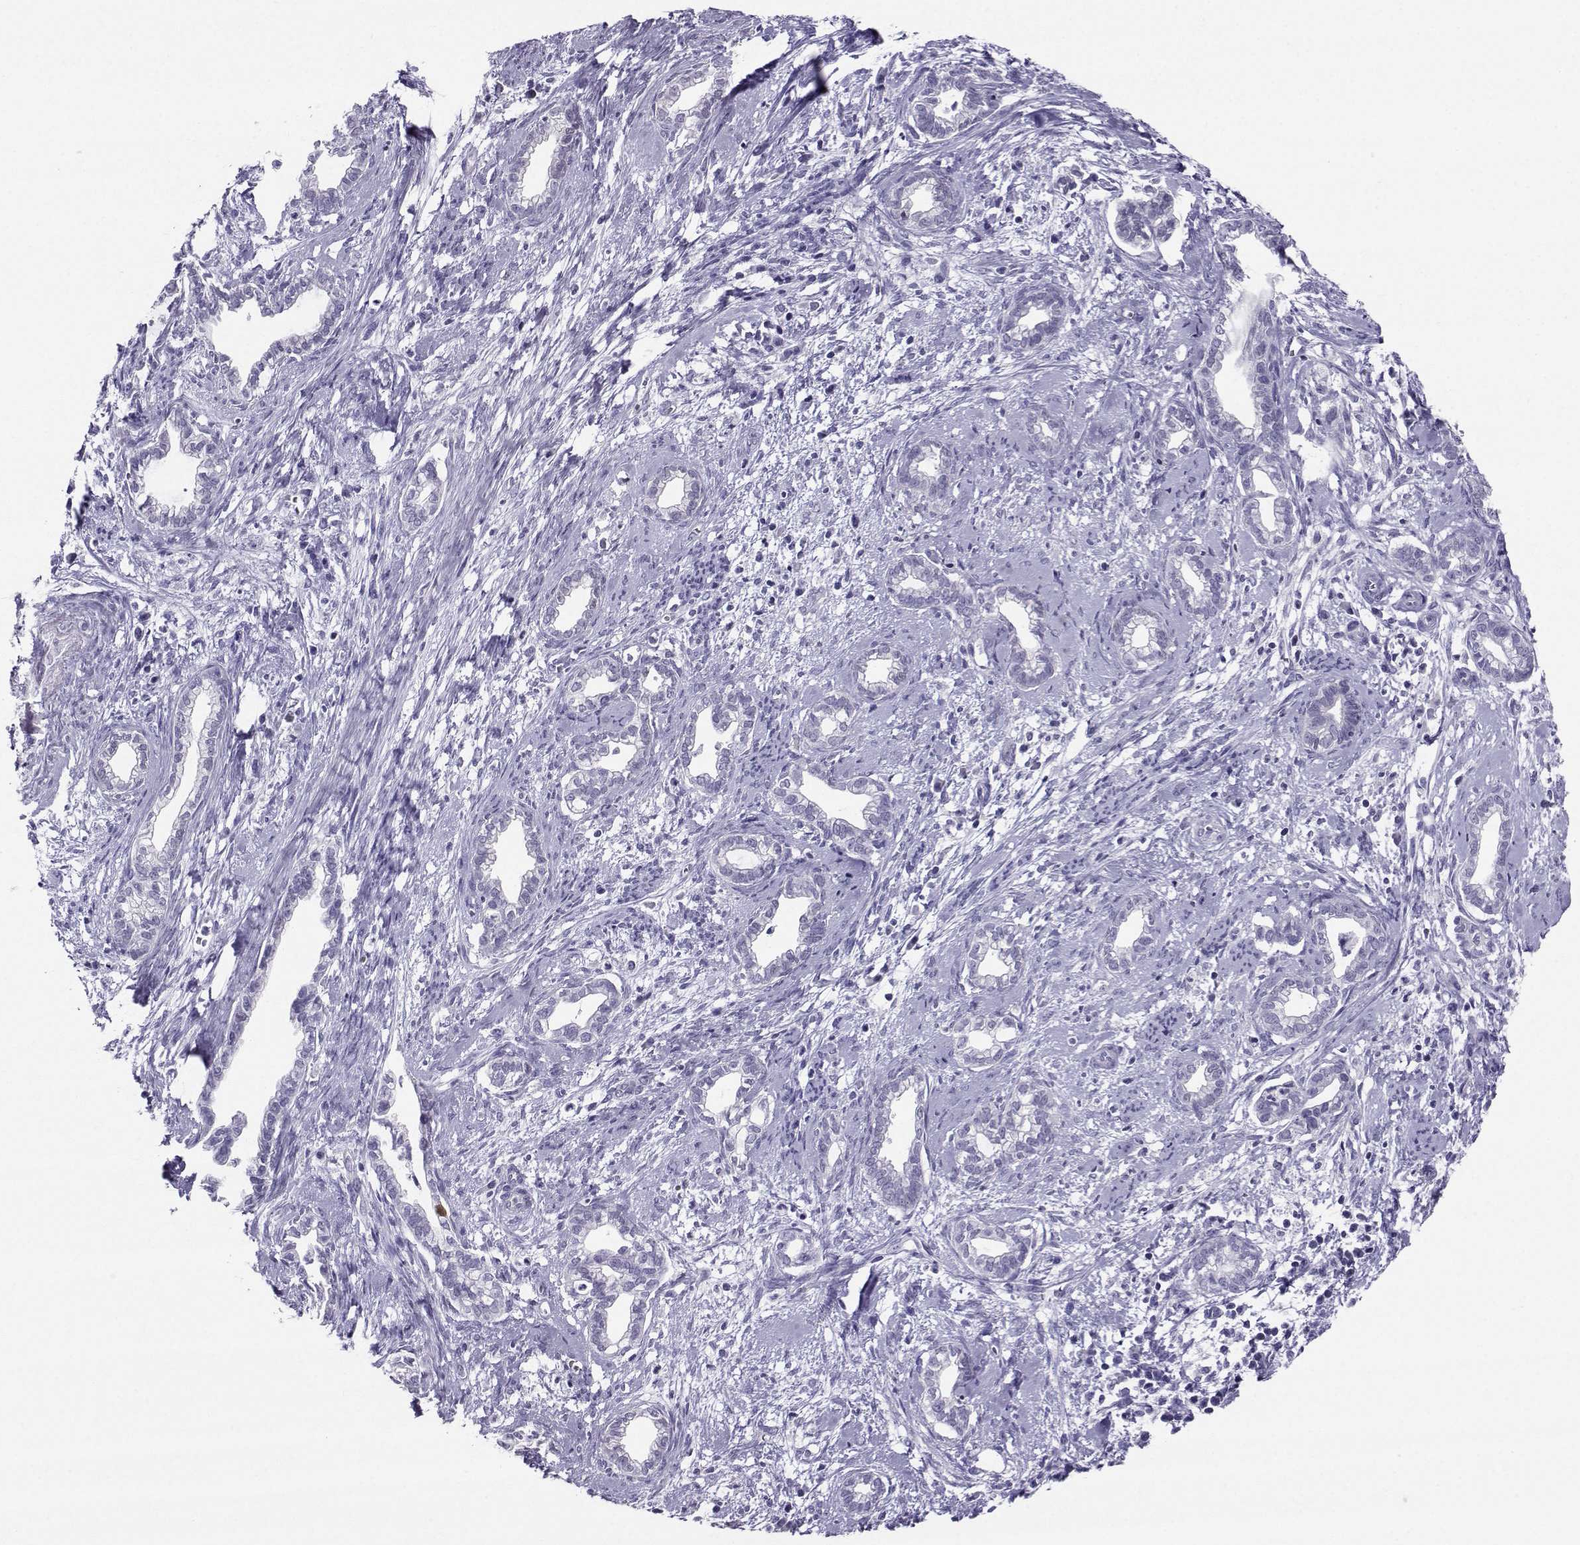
{"staining": {"intensity": "negative", "quantity": "none", "location": "none"}, "tissue": "cervical cancer", "cell_type": "Tumor cells", "image_type": "cancer", "snomed": [{"axis": "morphology", "description": "Adenocarcinoma, NOS"}, {"axis": "topography", "description": "Cervix"}], "caption": "An immunohistochemistry micrograph of adenocarcinoma (cervical) is shown. There is no staining in tumor cells of adenocarcinoma (cervical).", "gene": "PGK1", "patient": {"sex": "female", "age": 62}}